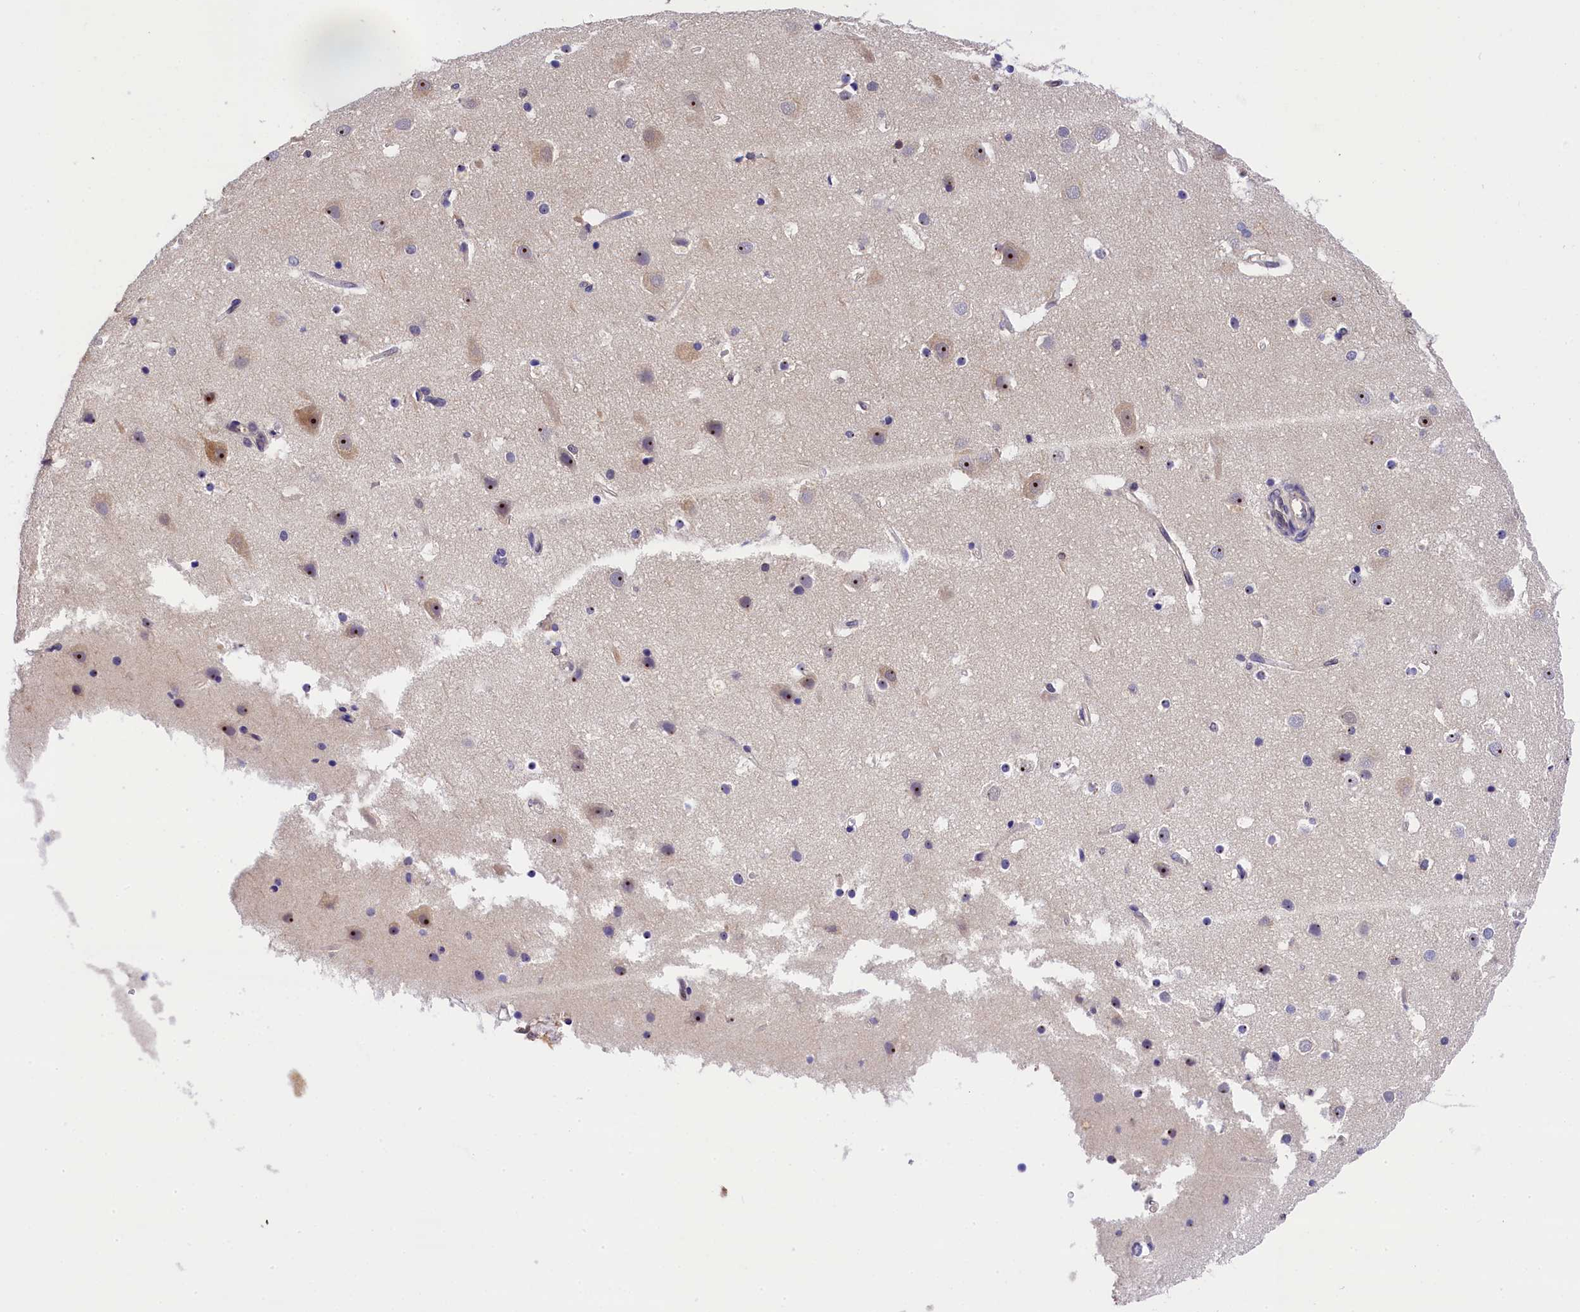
{"staining": {"intensity": "weak", "quantity": "25%-75%", "location": "cytoplasmic/membranous"}, "tissue": "cerebral cortex", "cell_type": "Endothelial cells", "image_type": "normal", "snomed": [{"axis": "morphology", "description": "Normal tissue, NOS"}, {"axis": "topography", "description": "Cerebral cortex"}], "caption": "The histopathology image exhibits a brown stain indicating the presence of a protein in the cytoplasmic/membranous of endothelial cells in cerebral cortex. (IHC, brightfield microscopy, high magnification).", "gene": "EIF6", "patient": {"sex": "male", "age": 54}}